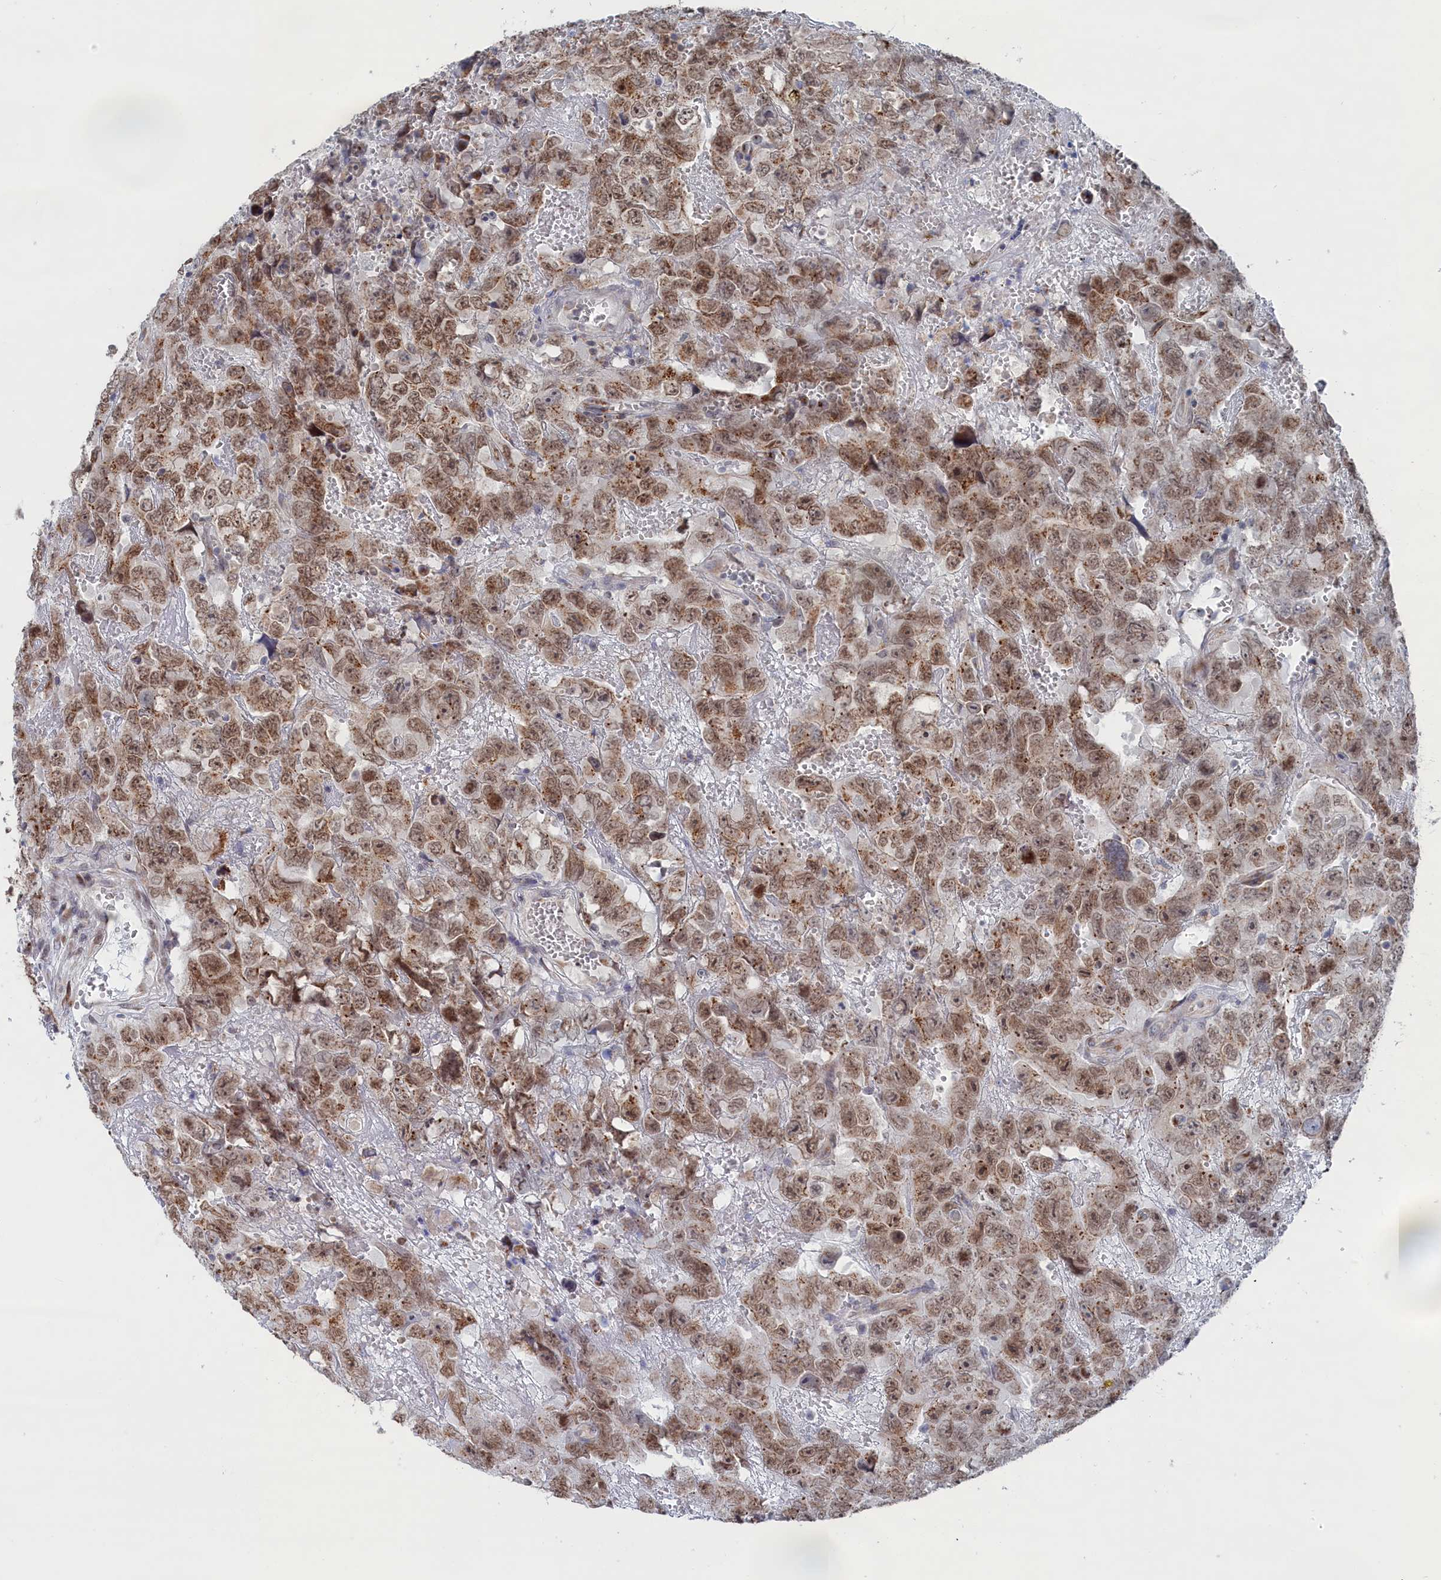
{"staining": {"intensity": "moderate", "quantity": ">75%", "location": "cytoplasmic/membranous,nuclear"}, "tissue": "testis cancer", "cell_type": "Tumor cells", "image_type": "cancer", "snomed": [{"axis": "morphology", "description": "Carcinoma, Embryonal, NOS"}, {"axis": "topography", "description": "Testis"}], "caption": "Protein expression analysis of embryonal carcinoma (testis) shows moderate cytoplasmic/membranous and nuclear positivity in approximately >75% of tumor cells. The staining was performed using DAB, with brown indicating positive protein expression. Nuclei are stained blue with hematoxylin.", "gene": "IRX1", "patient": {"sex": "male", "age": 45}}